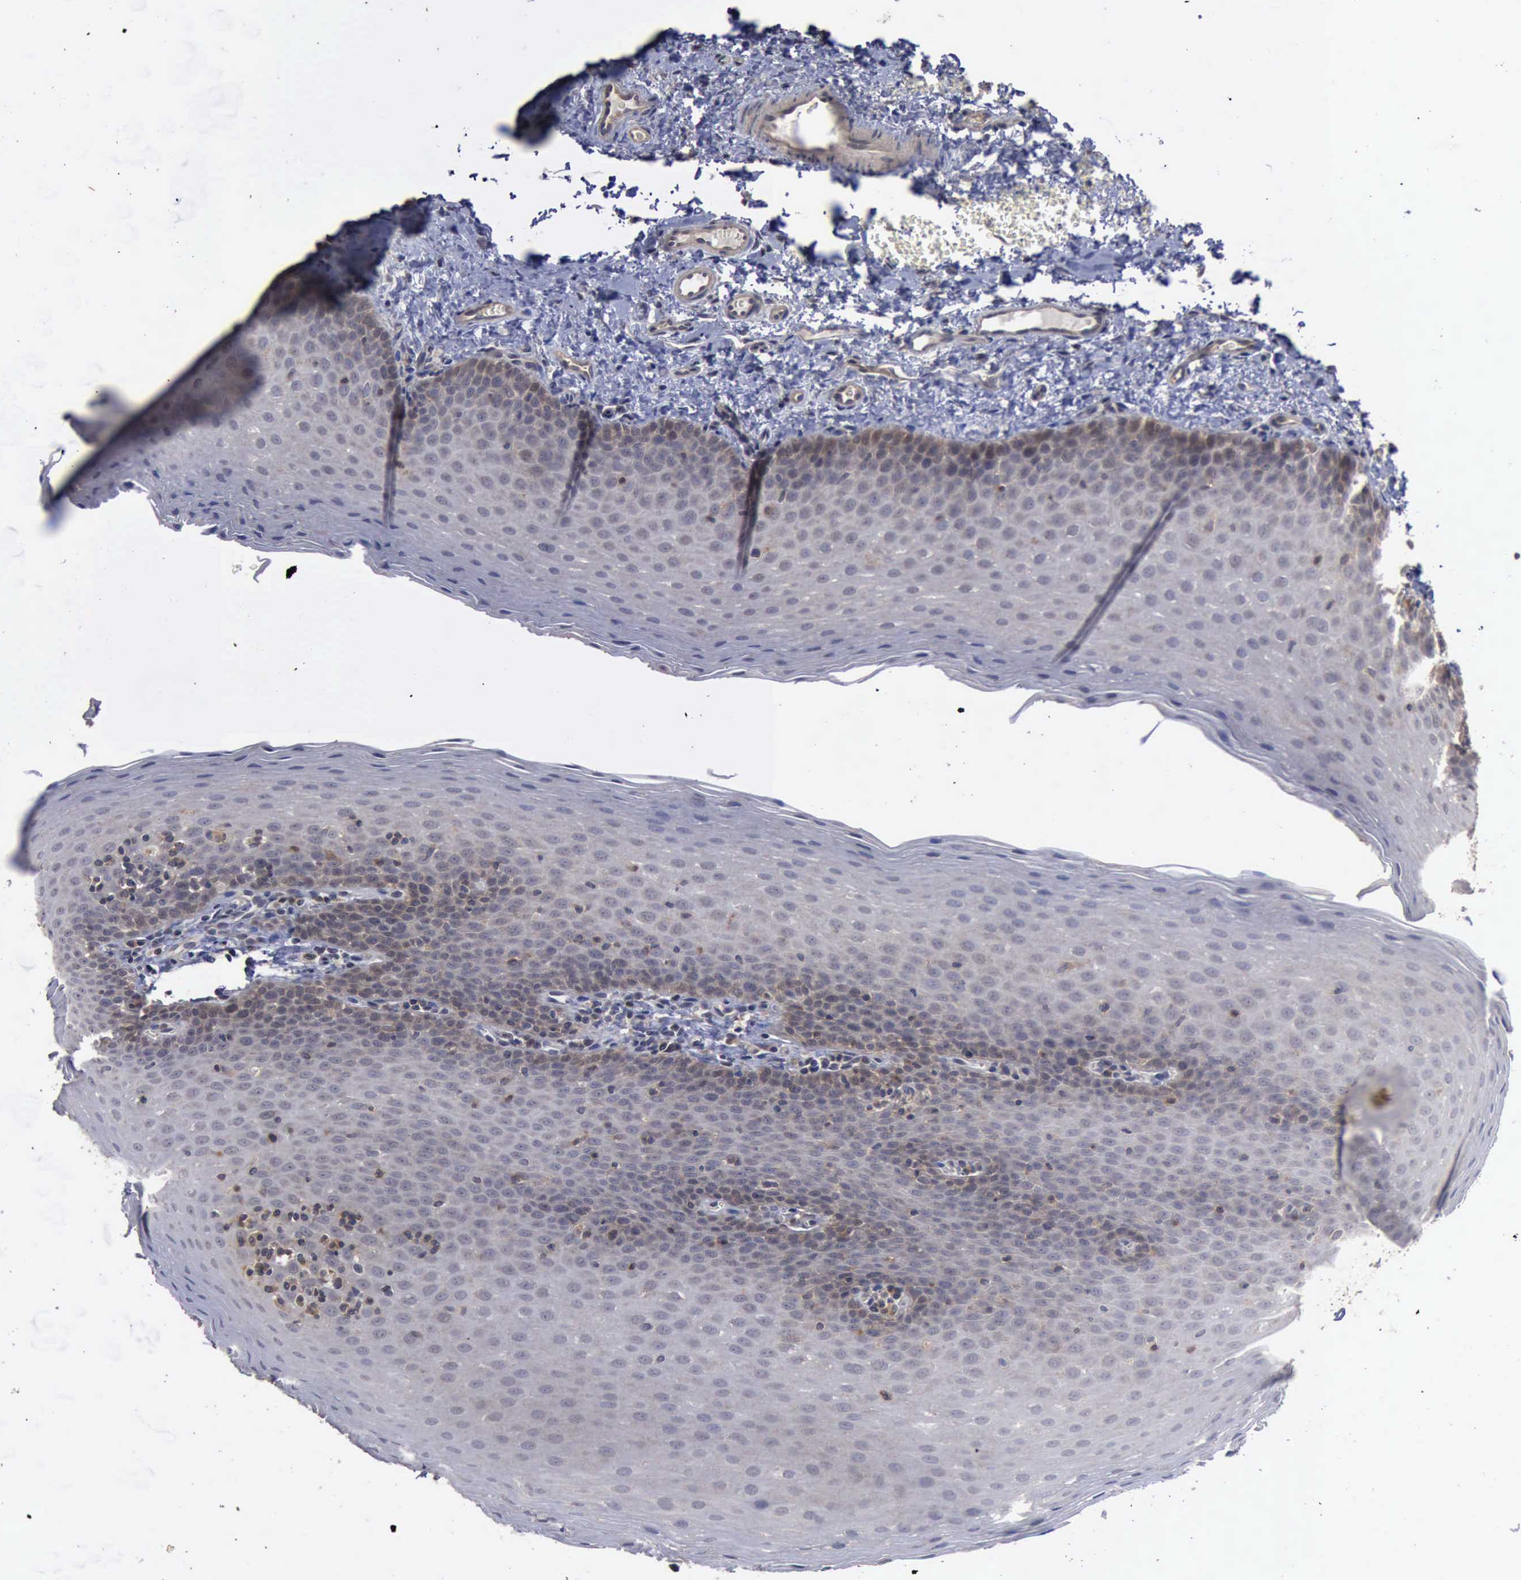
{"staining": {"intensity": "weak", "quantity": "<25%", "location": "cytoplasmic/membranous"}, "tissue": "oral mucosa", "cell_type": "Squamous epithelial cells", "image_type": "normal", "snomed": [{"axis": "morphology", "description": "Normal tissue, NOS"}, {"axis": "topography", "description": "Oral tissue"}], "caption": "Oral mucosa stained for a protein using IHC exhibits no expression squamous epithelial cells.", "gene": "CRKL", "patient": {"sex": "male", "age": 20}}